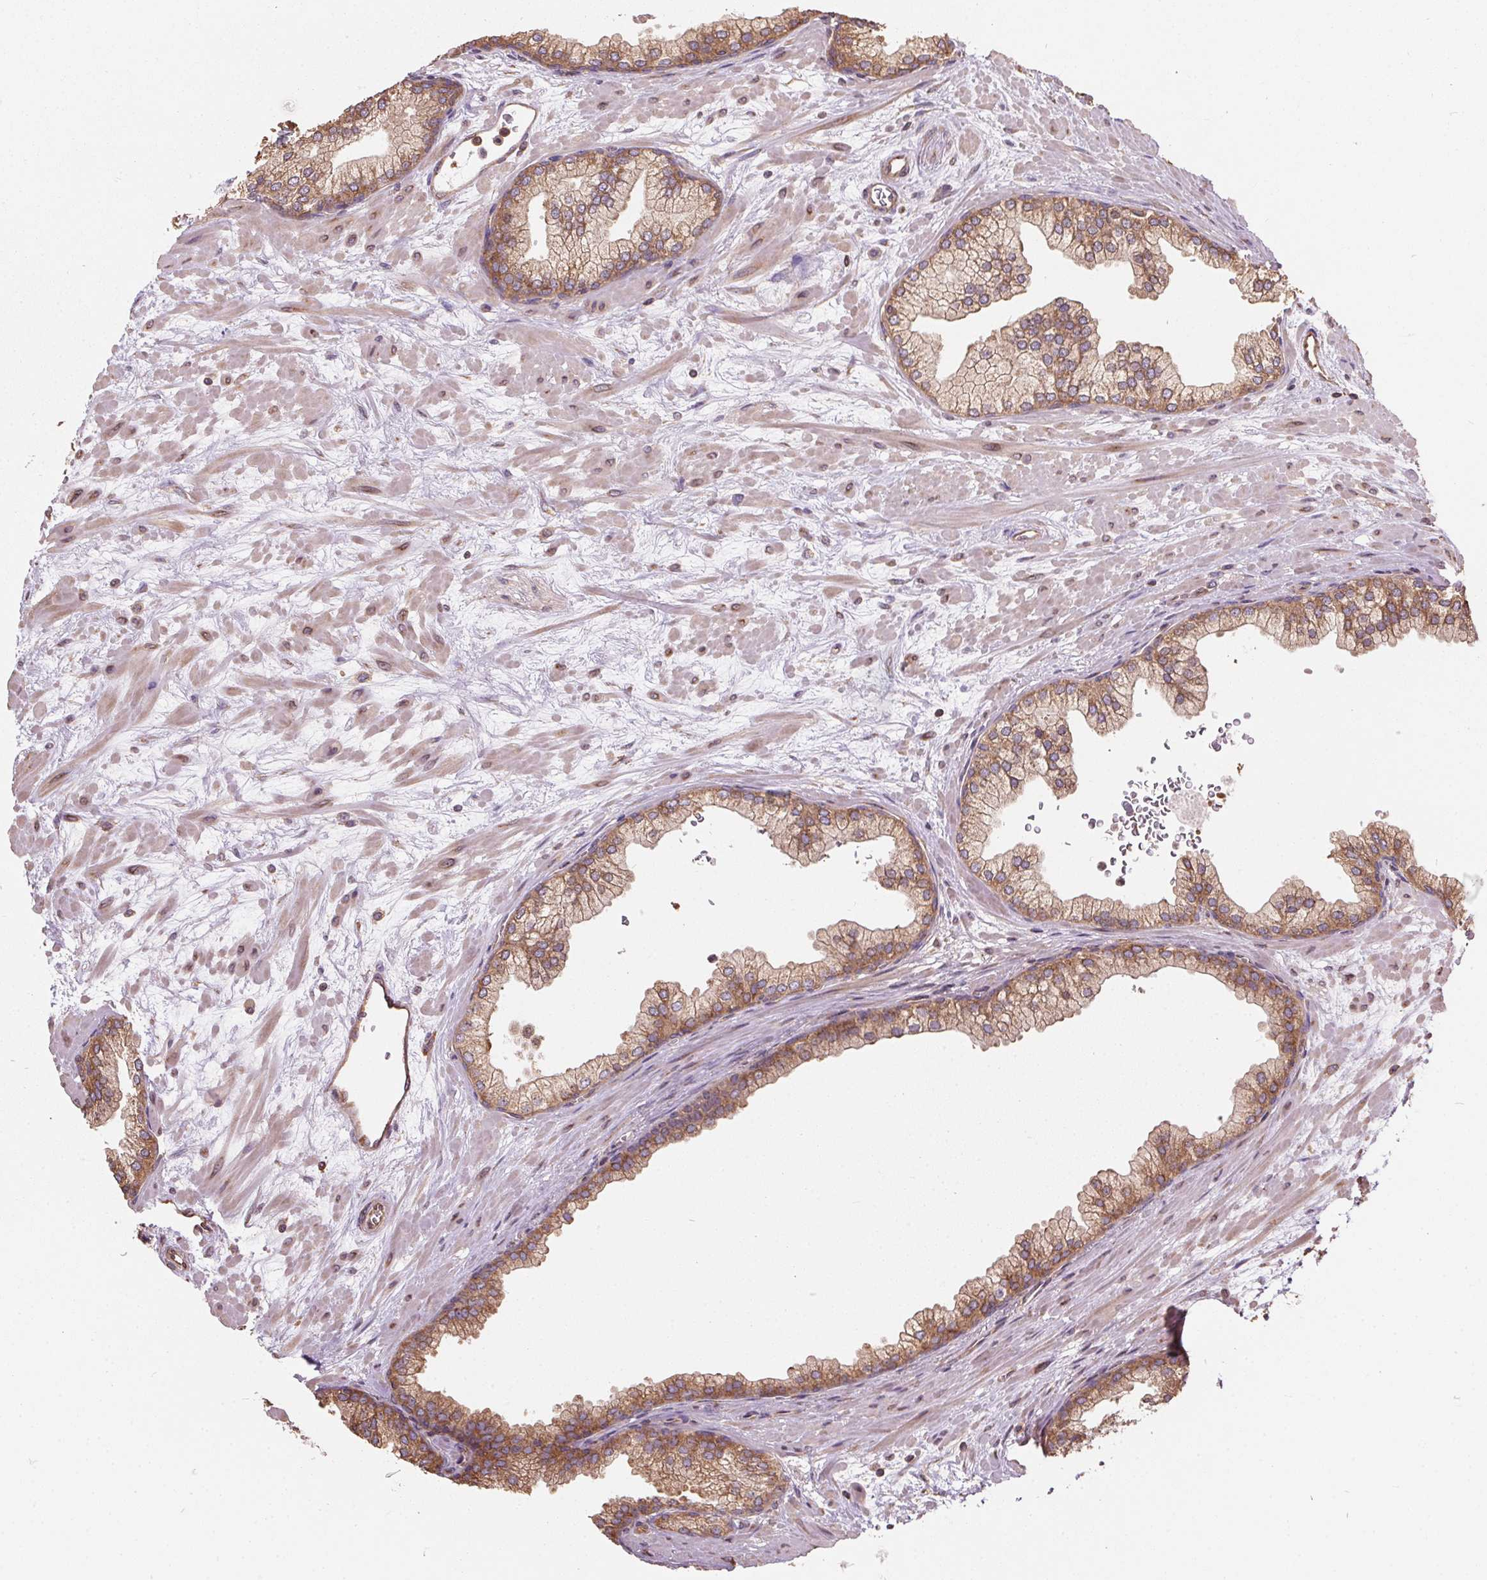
{"staining": {"intensity": "moderate", "quantity": ">75%", "location": "cytoplasmic/membranous"}, "tissue": "prostate", "cell_type": "Glandular cells", "image_type": "normal", "snomed": [{"axis": "morphology", "description": "Normal tissue, NOS"}, {"axis": "topography", "description": "Prostate"}, {"axis": "topography", "description": "Peripheral nerve tissue"}], "caption": "This is an image of IHC staining of unremarkable prostate, which shows moderate staining in the cytoplasmic/membranous of glandular cells.", "gene": "EIF2S1", "patient": {"sex": "male", "age": 61}}